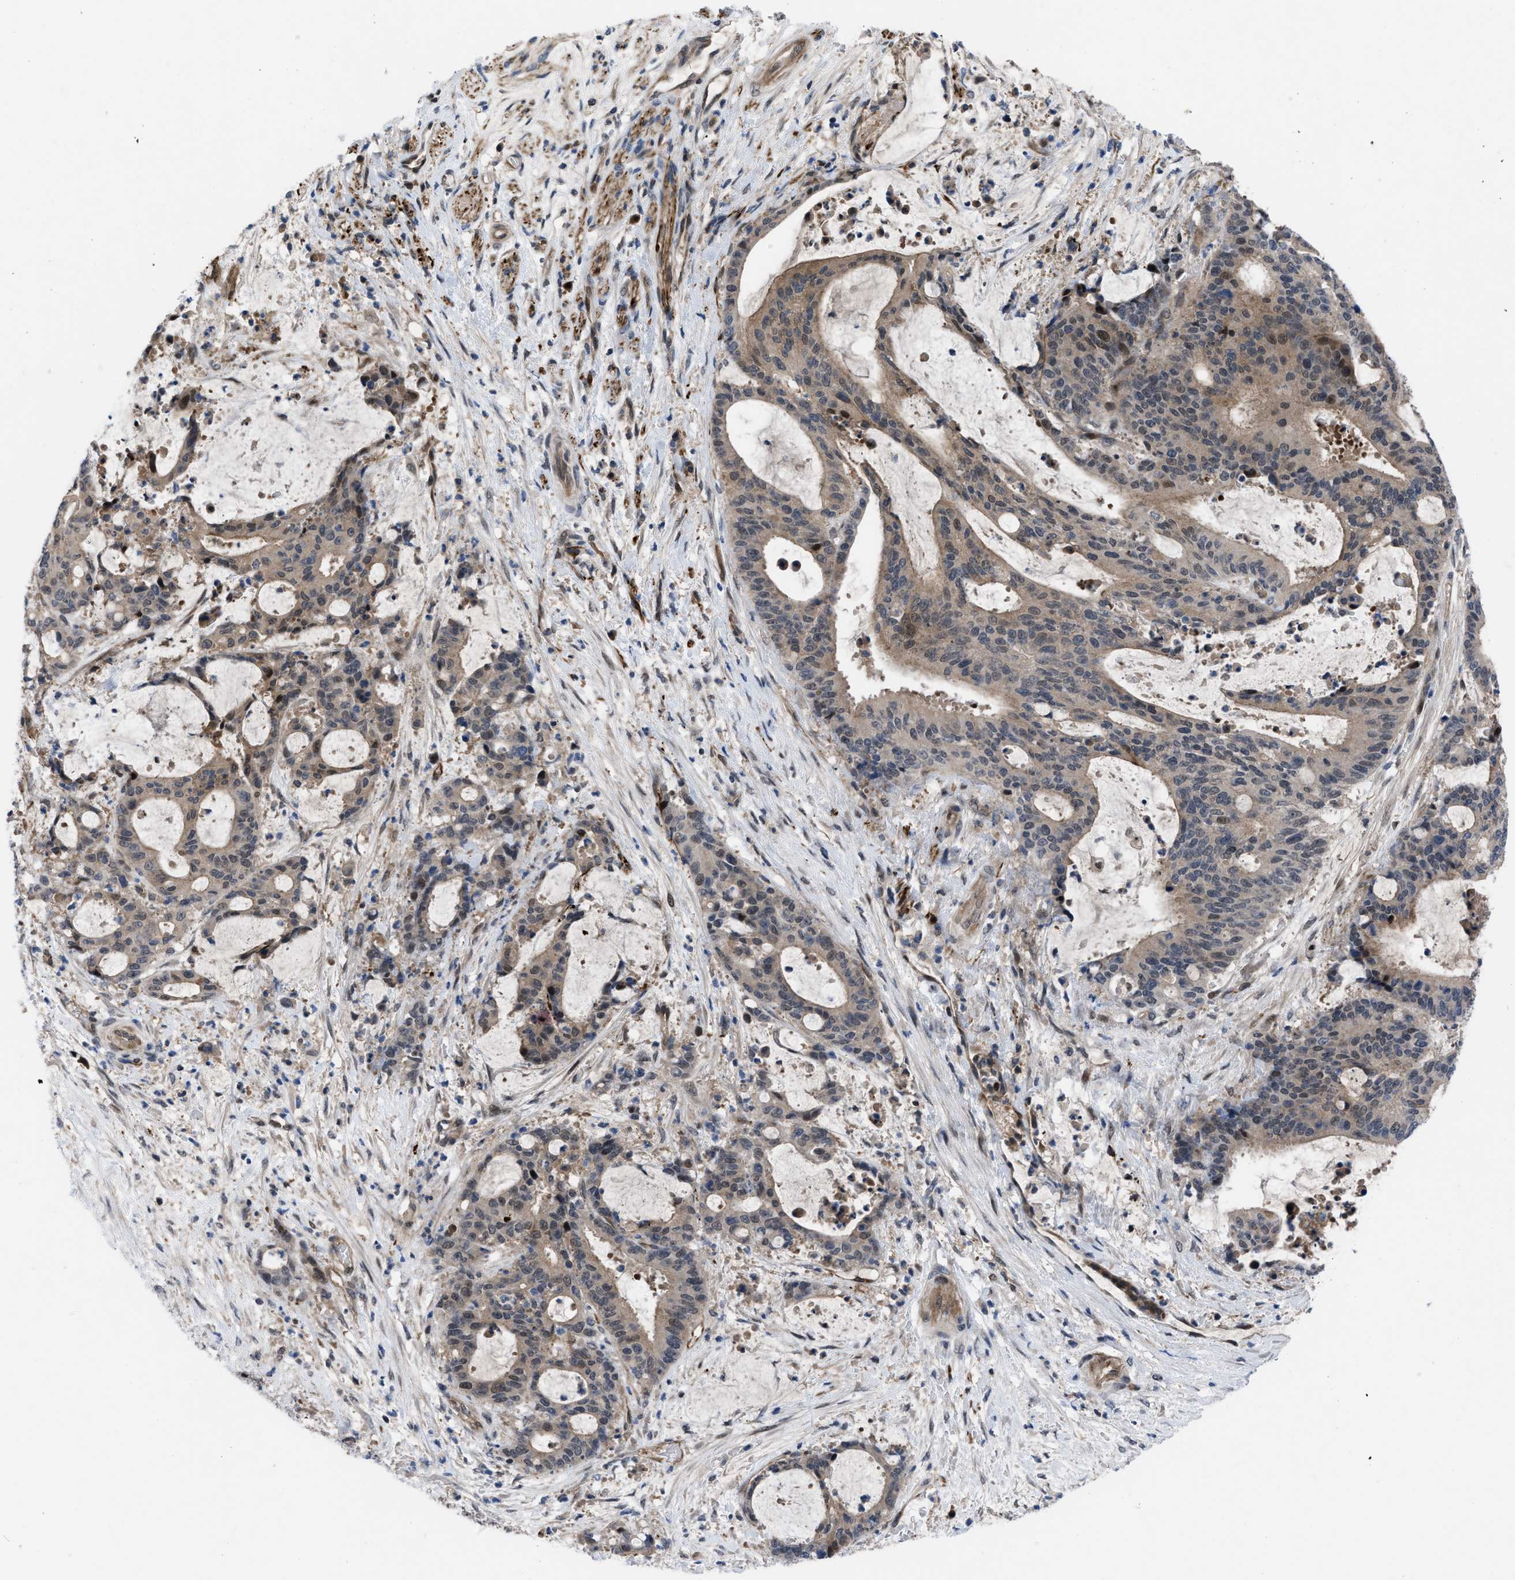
{"staining": {"intensity": "moderate", "quantity": ">75%", "location": "cytoplasmic/membranous,nuclear"}, "tissue": "liver cancer", "cell_type": "Tumor cells", "image_type": "cancer", "snomed": [{"axis": "morphology", "description": "Normal tissue, NOS"}, {"axis": "morphology", "description": "Cholangiocarcinoma"}, {"axis": "topography", "description": "Liver"}, {"axis": "topography", "description": "Peripheral nerve tissue"}], "caption": "Liver cholangiocarcinoma stained with DAB immunohistochemistry reveals medium levels of moderate cytoplasmic/membranous and nuclear positivity in about >75% of tumor cells.", "gene": "IL17RE", "patient": {"sex": "female", "age": 73}}